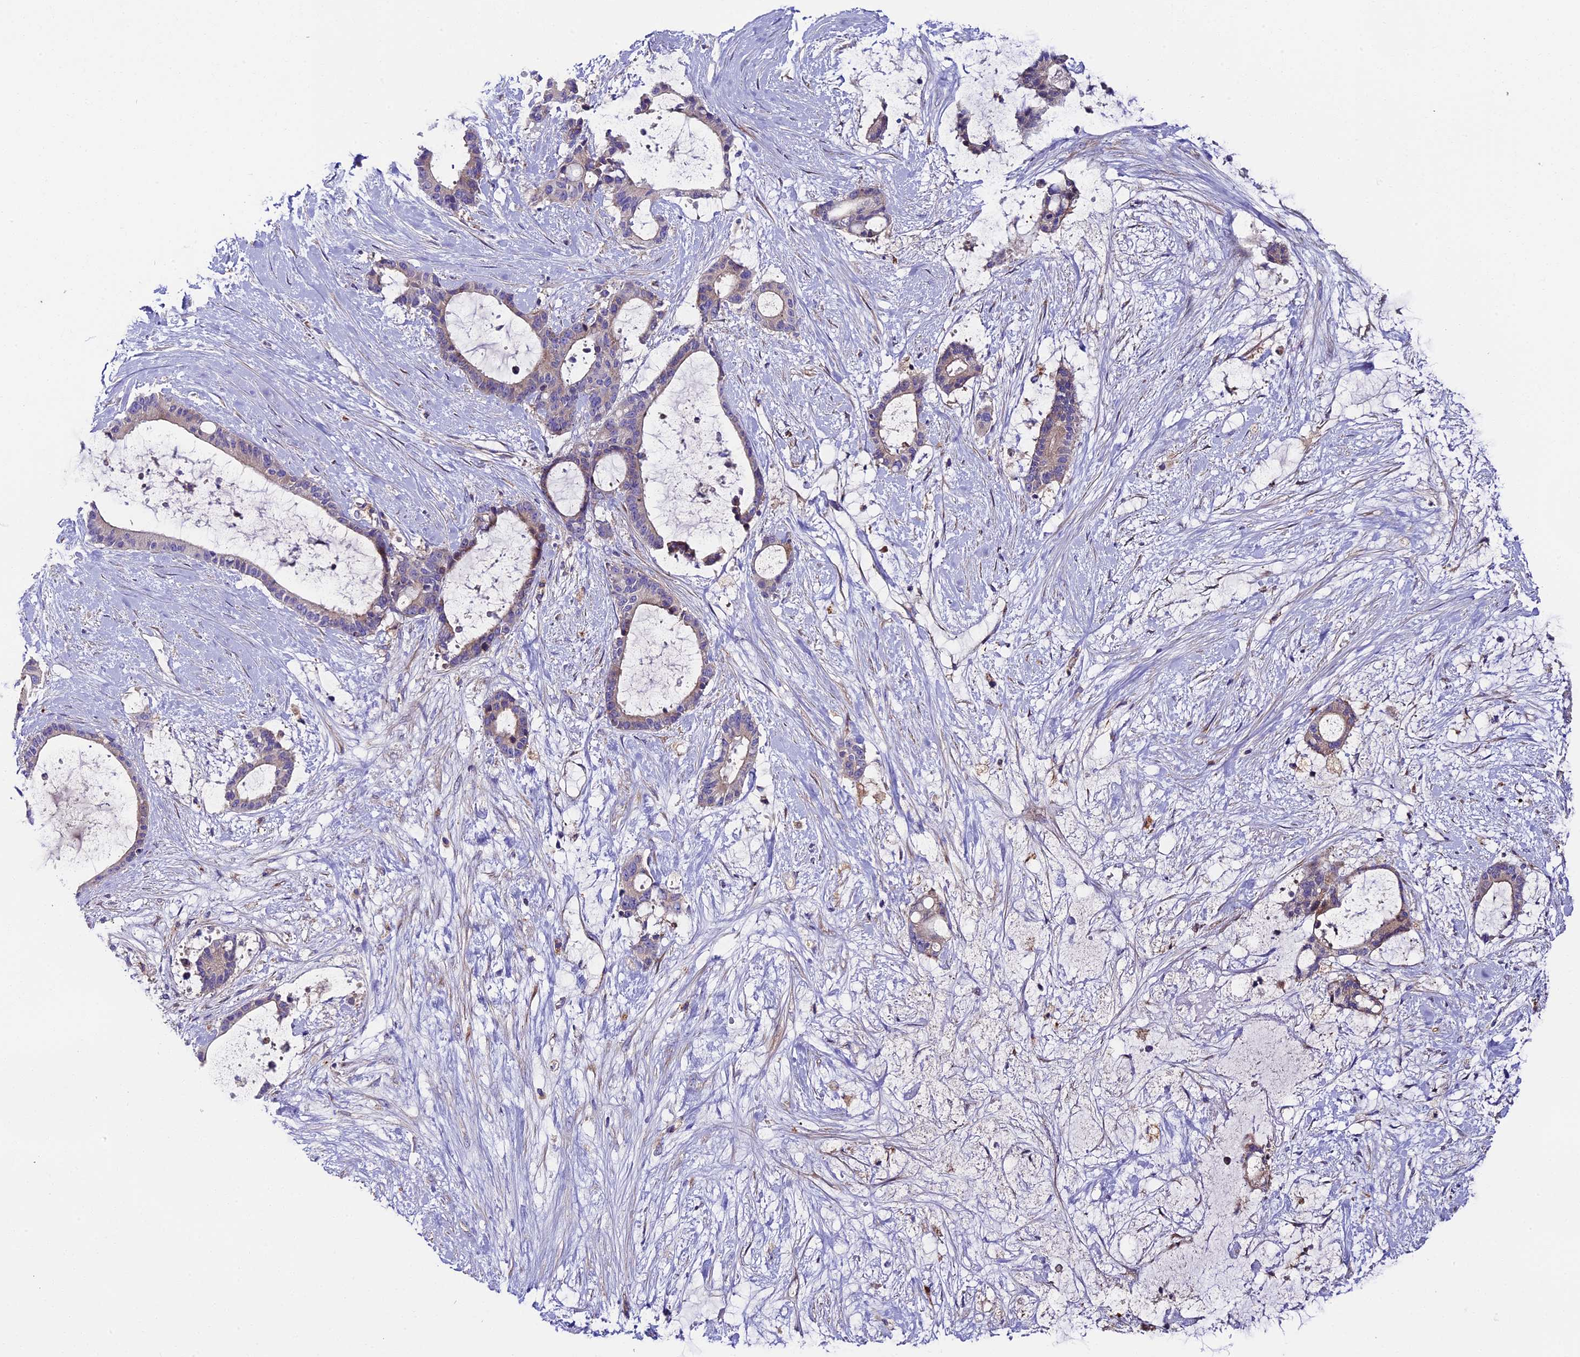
{"staining": {"intensity": "negative", "quantity": "none", "location": "none"}, "tissue": "liver cancer", "cell_type": "Tumor cells", "image_type": "cancer", "snomed": [{"axis": "morphology", "description": "Normal tissue, NOS"}, {"axis": "morphology", "description": "Cholangiocarcinoma"}, {"axis": "topography", "description": "Liver"}, {"axis": "topography", "description": "Peripheral nerve tissue"}], "caption": "Human liver cholangiocarcinoma stained for a protein using immunohistochemistry shows no expression in tumor cells.", "gene": "PIGU", "patient": {"sex": "female", "age": 73}}